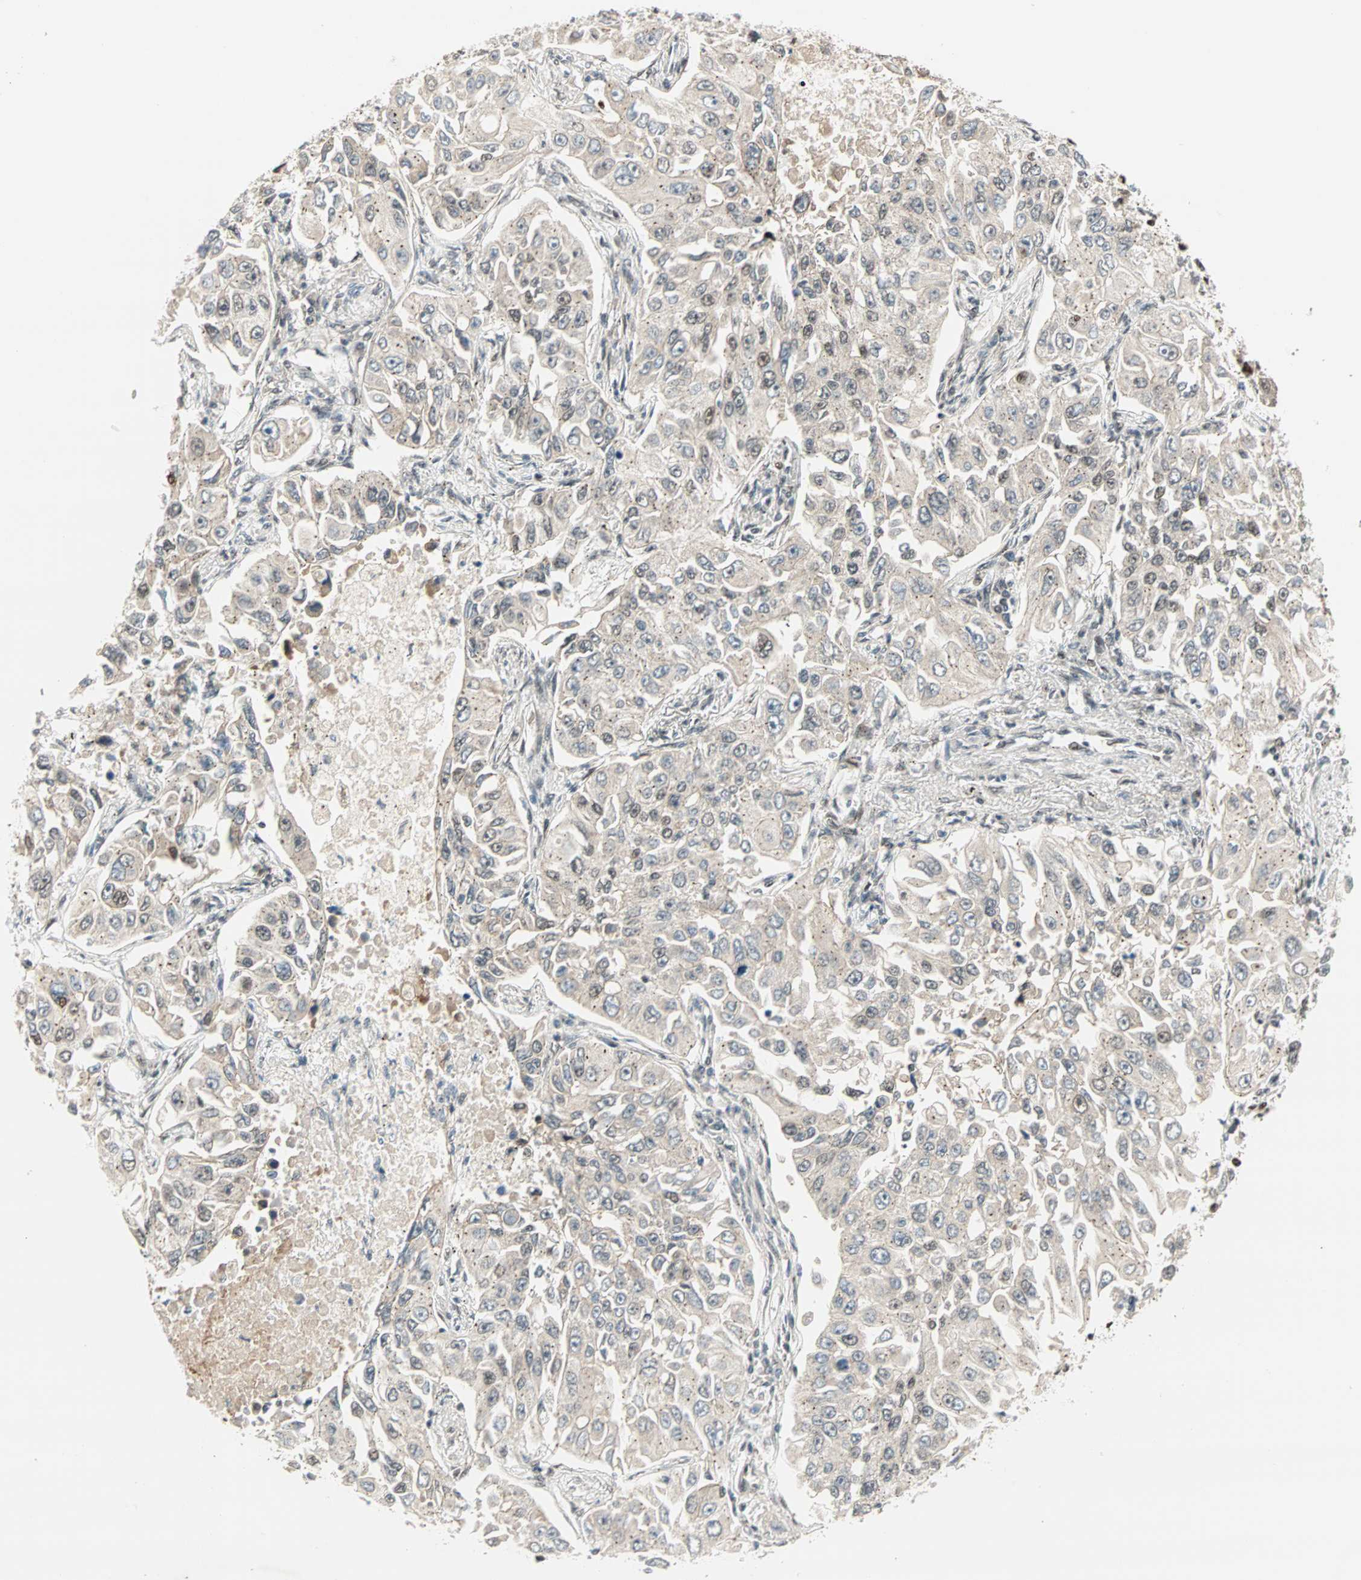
{"staining": {"intensity": "moderate", "quantity": "<25%", "location": "nuclear"}, "tissue": "lung cancer", "cell_type": "Tumor cells", "image_type": "cancer", "snomed": [{"axis": "morphology", "description": "Adenocarcinoma, NOS"}, {"axis": "topography", "description": "Lung"}], "caption": "Human adenocarcinoma (lung) stained with a protein marker reveals moderate staining in tumor cells.", "gene": "BLM", "patient": {"sex": "male", "age": 84}}